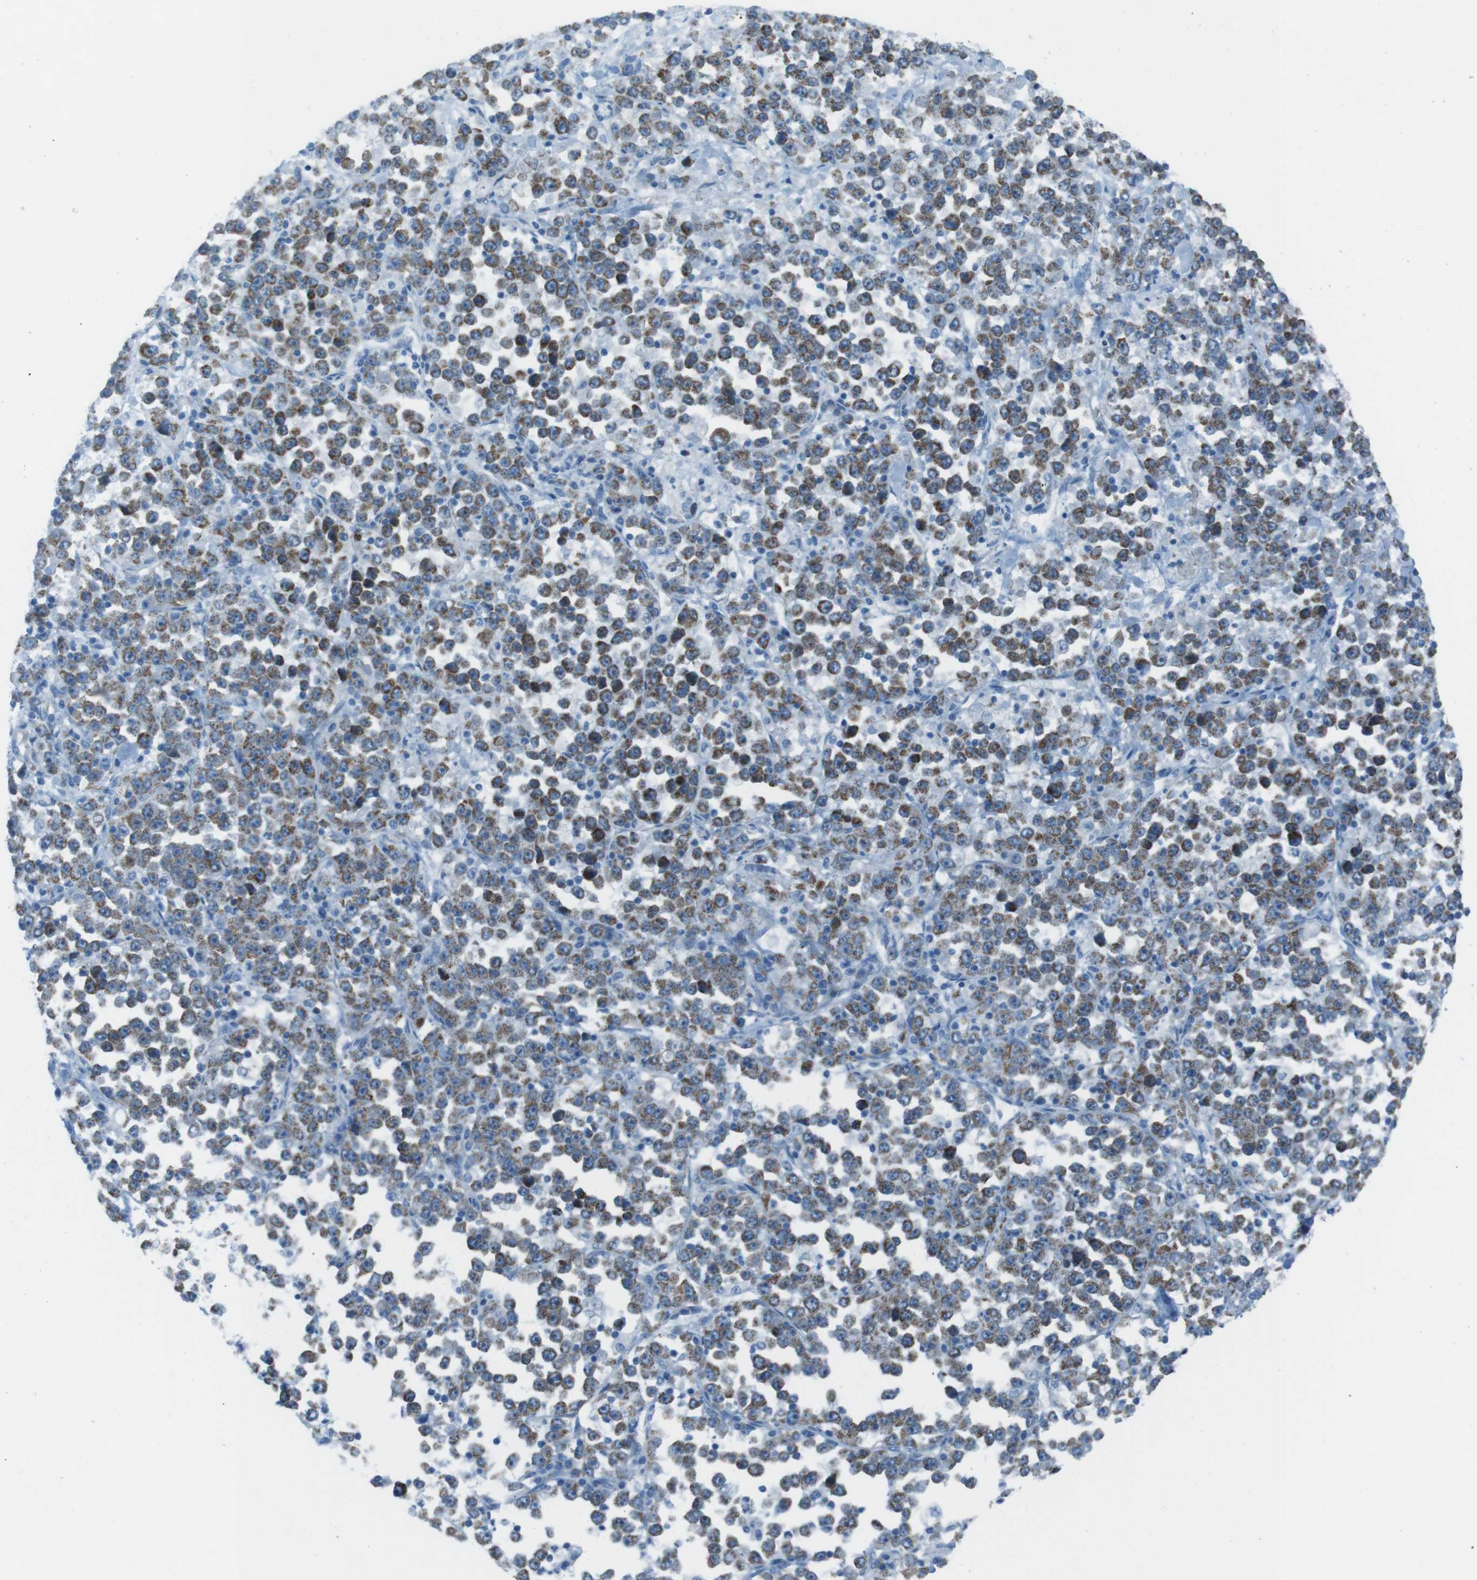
{"staining": {"intensity": "moderate", "quantity": ">75%", "location": "cytoplasmic/membranous"}, "tissue": "stomach cancer", "cell_type": "Tumor cells", "image_type": "cancer", "snomed": [{"axis": "morphology", "description": "Normal tissue, NOS"}, {"axis": "morphology", "description": "Adenocarcinoma, NOS"}, {"axis": "topography", "description": "Stomach, upper"}, {"axis": "topography", "description": "Stomach"}], "caption": "High-power microscopy captured an immunohistochemistry (IHC) micrograph of adenocarcinoma (stomach), revealing moderate cytoplasmic/membranous staining in about >75% of tumor cells.", "gene": "DNAJA3", "patient": {"sex": "male", "age": 59}}